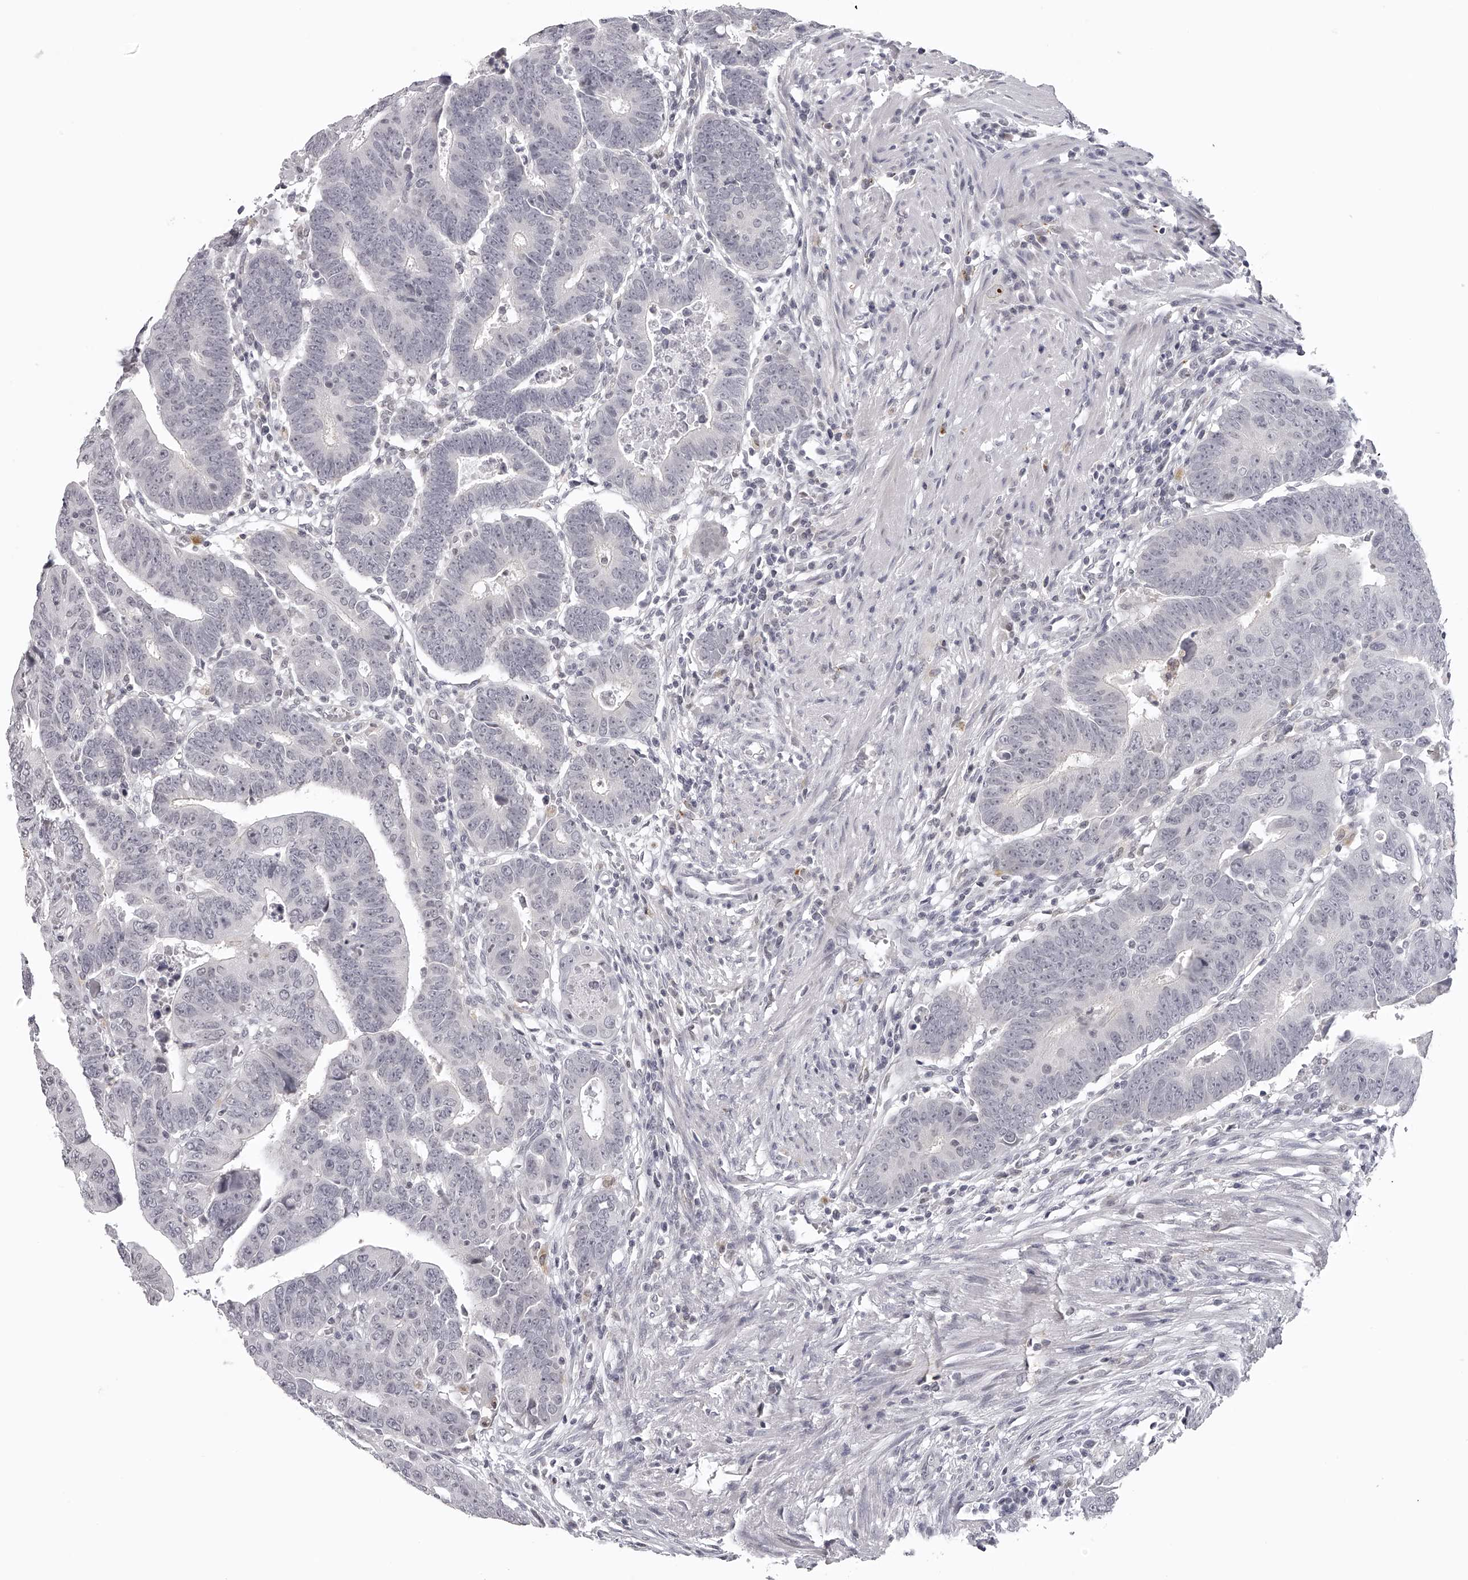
{"staining": {"intensity": "negative", "quantity": "none", "location": "none"}, "tissue": "colorectal cancer", "cell_type": "Tumor cells", "image_type": "cancer", "snomed": [{"axis": "morphology", "description": "Adenocarcinoma, NOS"}, {"axis": "topography", "description": "Rectum"}], "caption": "DAB immunohistochemical staining of colorectal adenocarcinoma reveals no significant positivity in tumor cells.", "gene": "RNF220", "patient": {"sex": "female", "age": 65}}